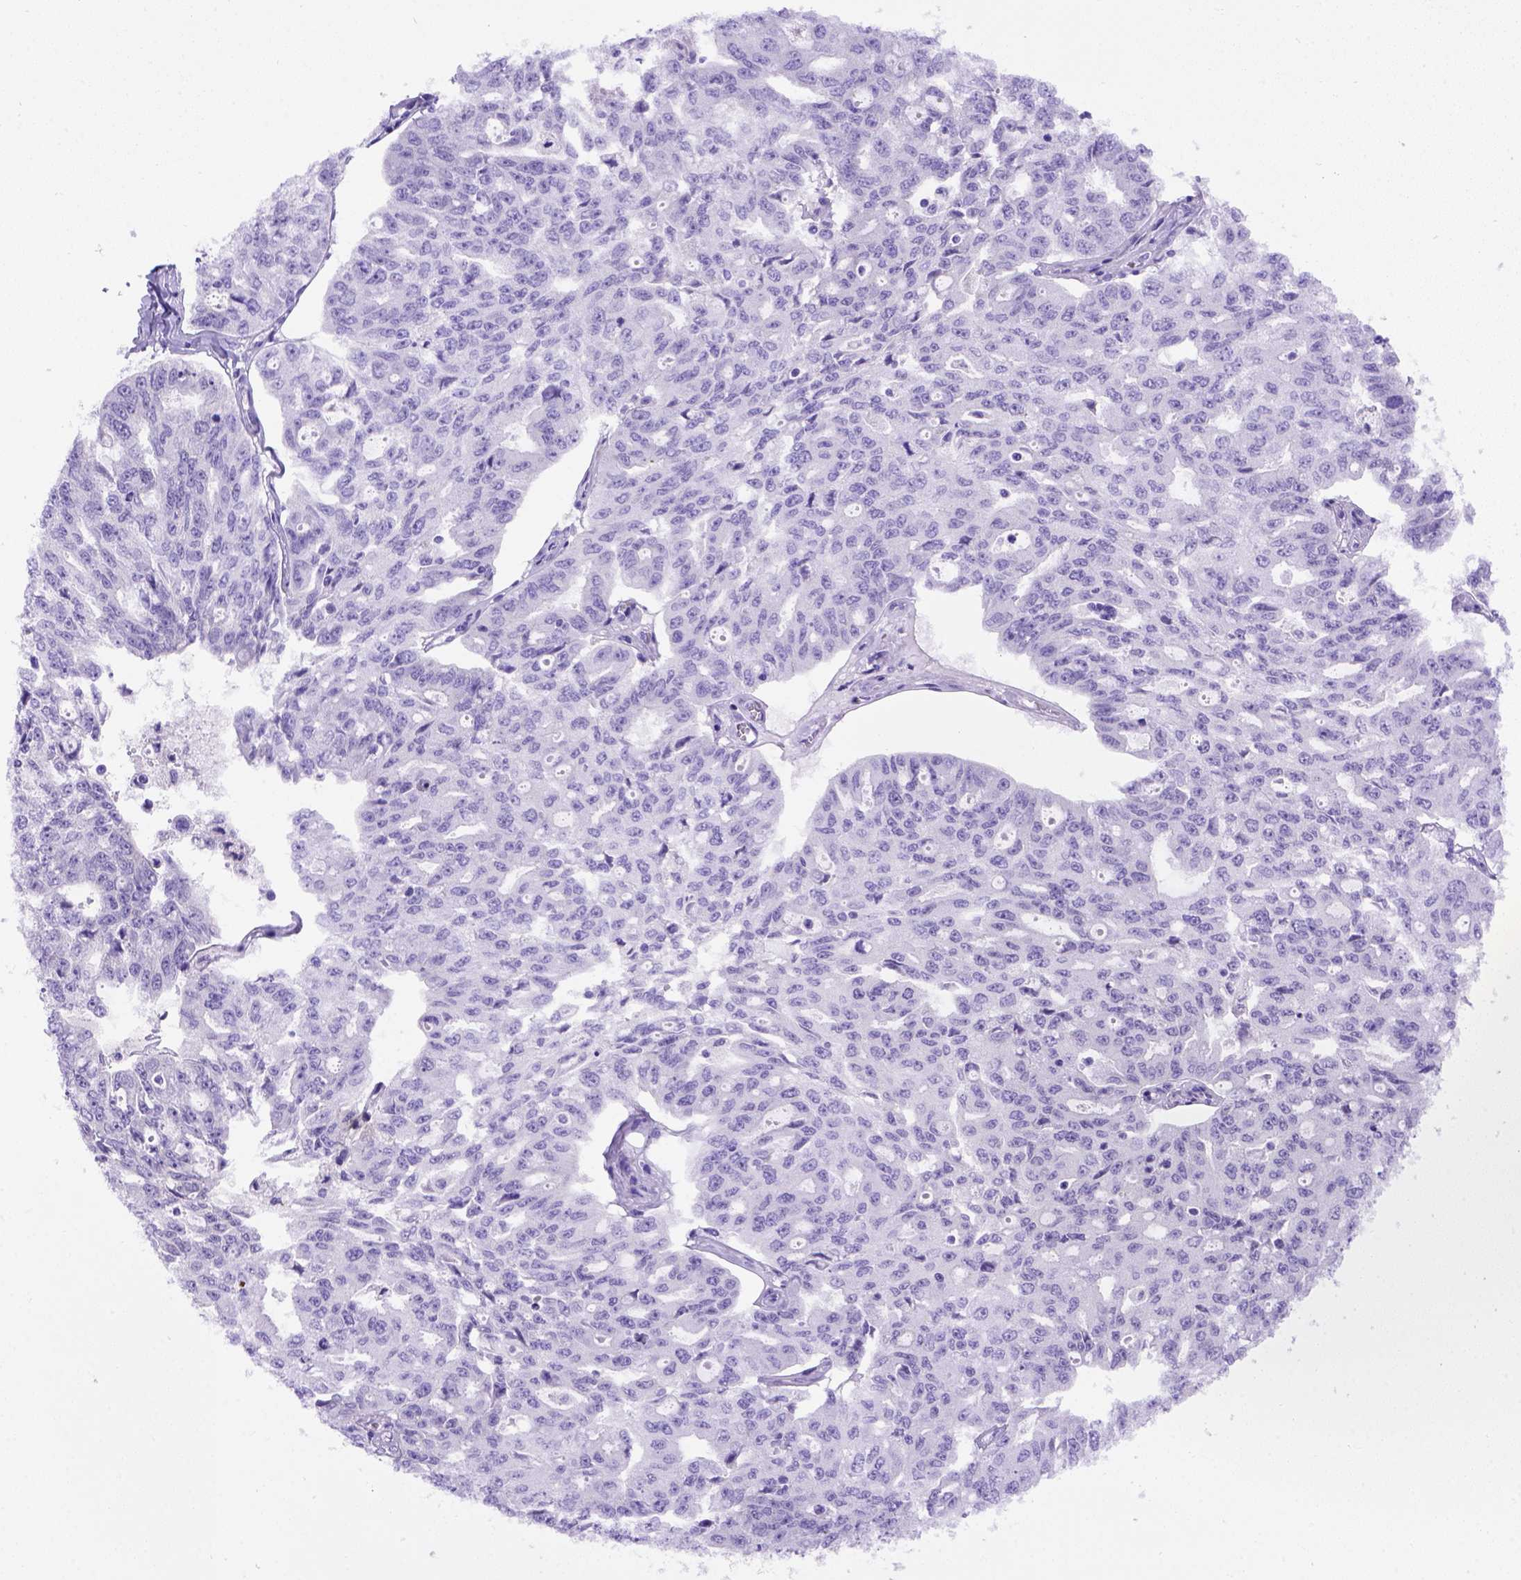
{"staining": {"intensity": "negative", "quantity": "none", "location": "none"}, "tissue": "ovarian cancer", "cell_type": "Tumor cells", "image_type": "cancer", "snomed": [{"axis": "morphology", "description": "Carcinoma, endometroid"}, {"axis": "topography", "description": "Ovary"}], "caption": "Ovarian cancer (endometroid carcinoma) was stained to show a protein in brown. There is no significant positivity in tumor cells.", "gene": "FOXI1", "patient": {"sex": "female", "age": 65}}